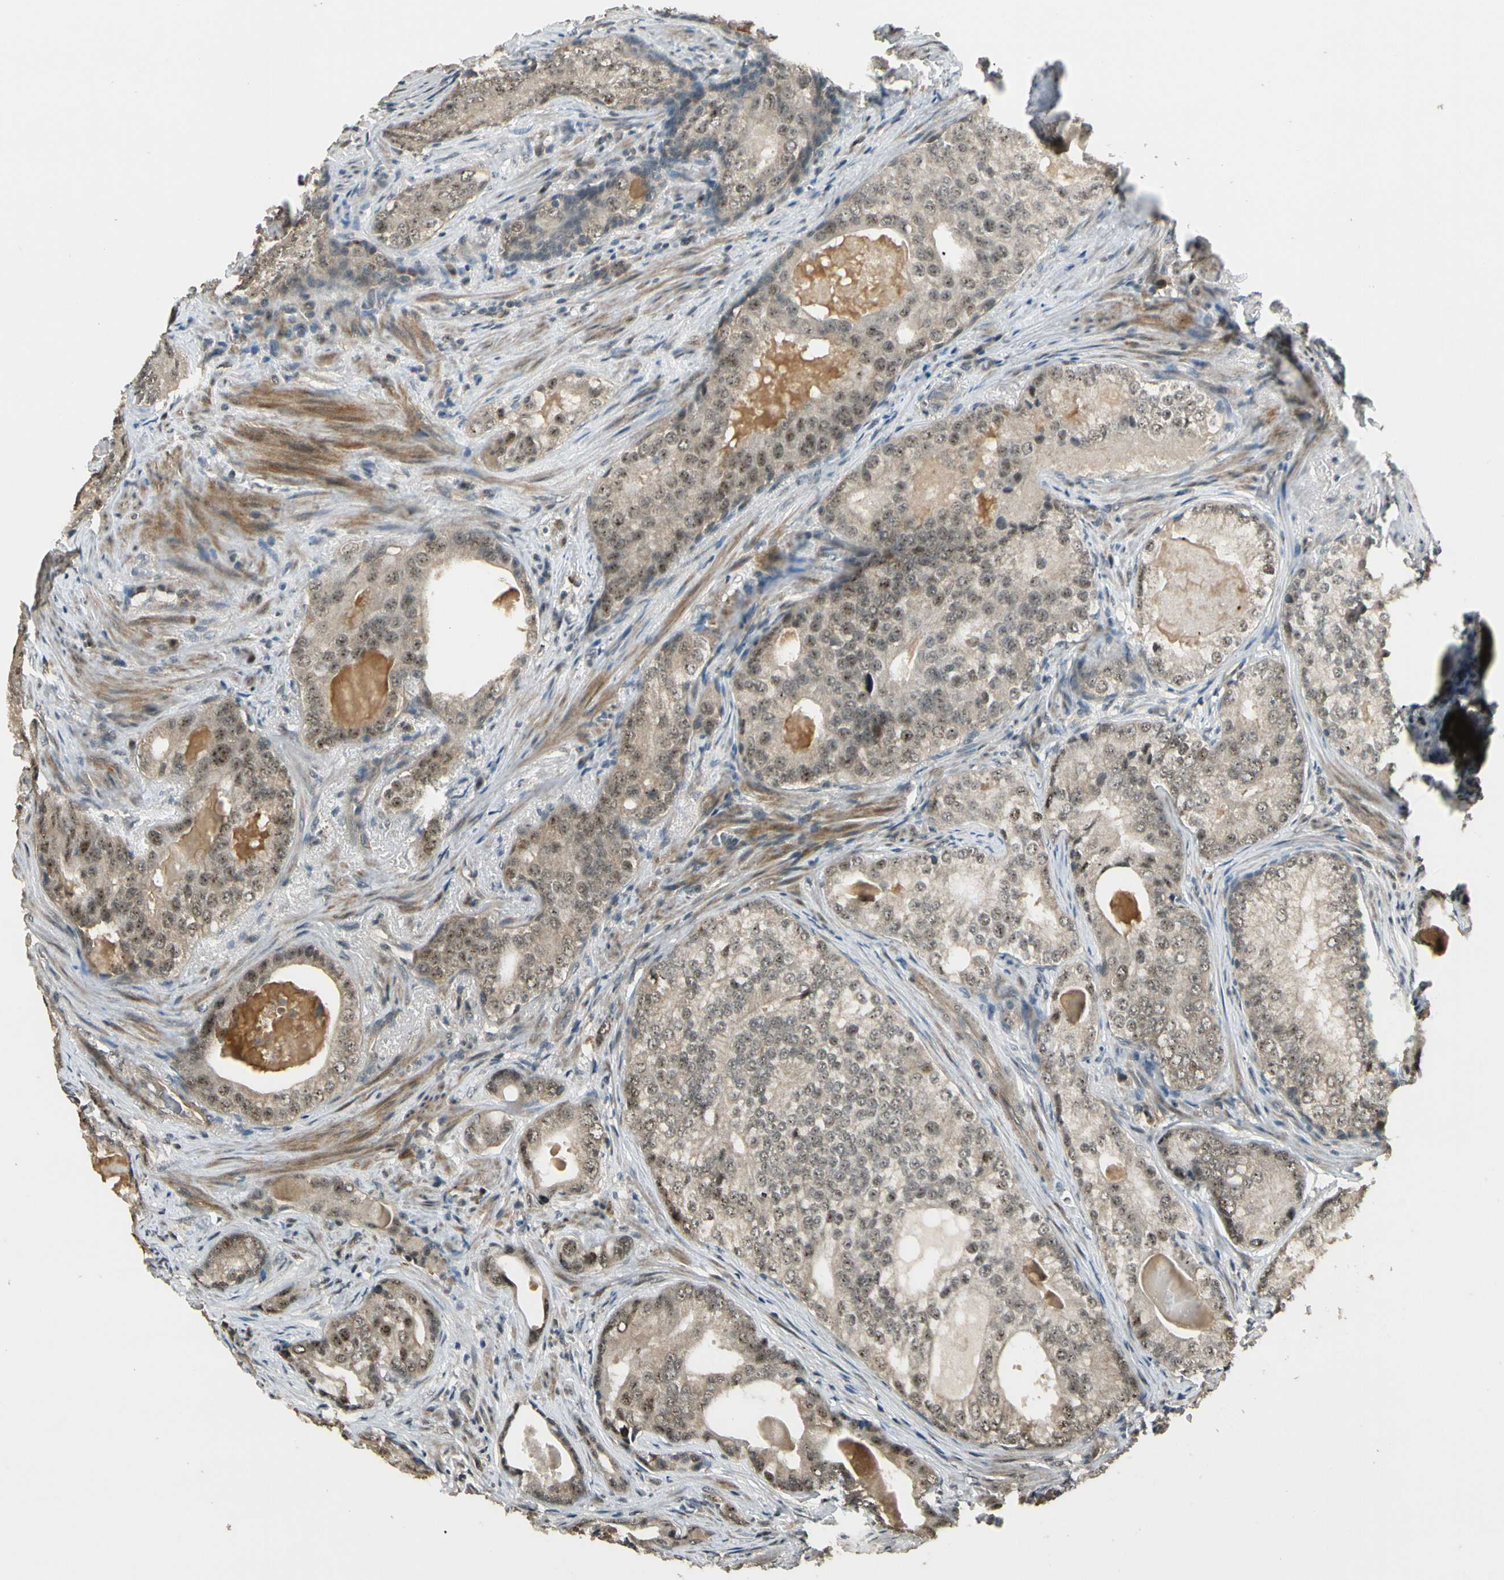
{"staining": {"intensity": "weak", "quantity": ">75%", "location": "cytoplasmic/membranous,nuclear"}, "tissue": "prostate cancer", "cell_type": "Tumor cells", "image_type": "cancer", "snomed": [{"axis": "morphology", "description": "Adenocarcinoma, High grade"}, {"axis": "topography", "description": "Prostate"}], "caption": "A micrograph of adenocarcinoma (high-grade) (prostate) stained for a protein shows weak cytoplasmic/membranous and nuclear brown staining in tumor cells.", "gene": "MCPH1", "patient": {"sex": "male", "age": 66}}